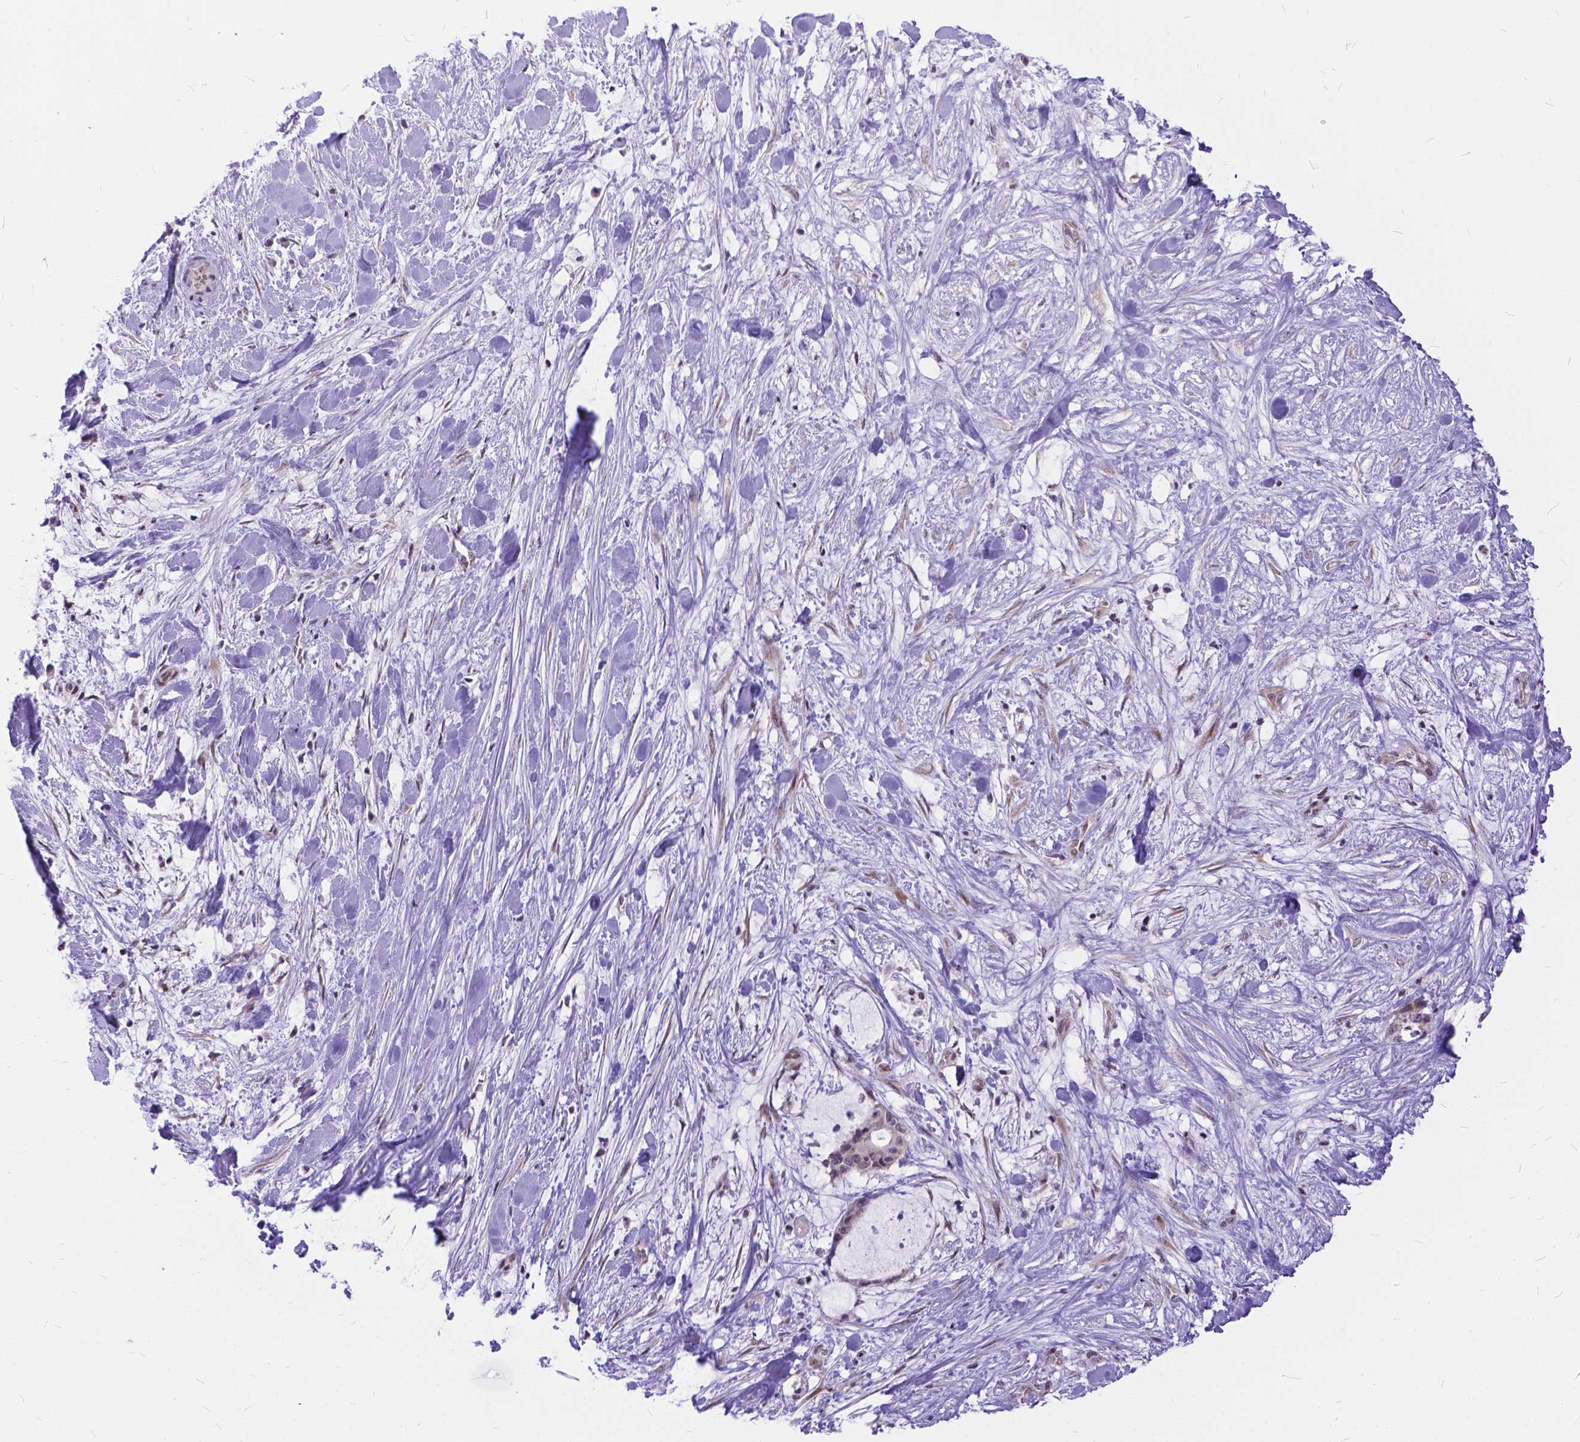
{"staining": {"intensity": "weak", "quantity": "25%-75%", "location": "cytoplasmic/membranous,nuclear"}, "tissue": "liver cancer", "cell_type": "Tumor cells", "image_type": "cancer", "snomed": [{"axis": "morphology", "description": "Cholangiocarcinoma"}, {"axis": "topography", "description": "Liver"}], "caption": "The image reveals a brown stain indicating the presence of a protein in the cytoplasmic/membranous and nuclear of tumor cells in liver cancer (cholangiocarcinoma).", "gene": "FAM124B", "patient": {"sex": "female", "age": 73}}